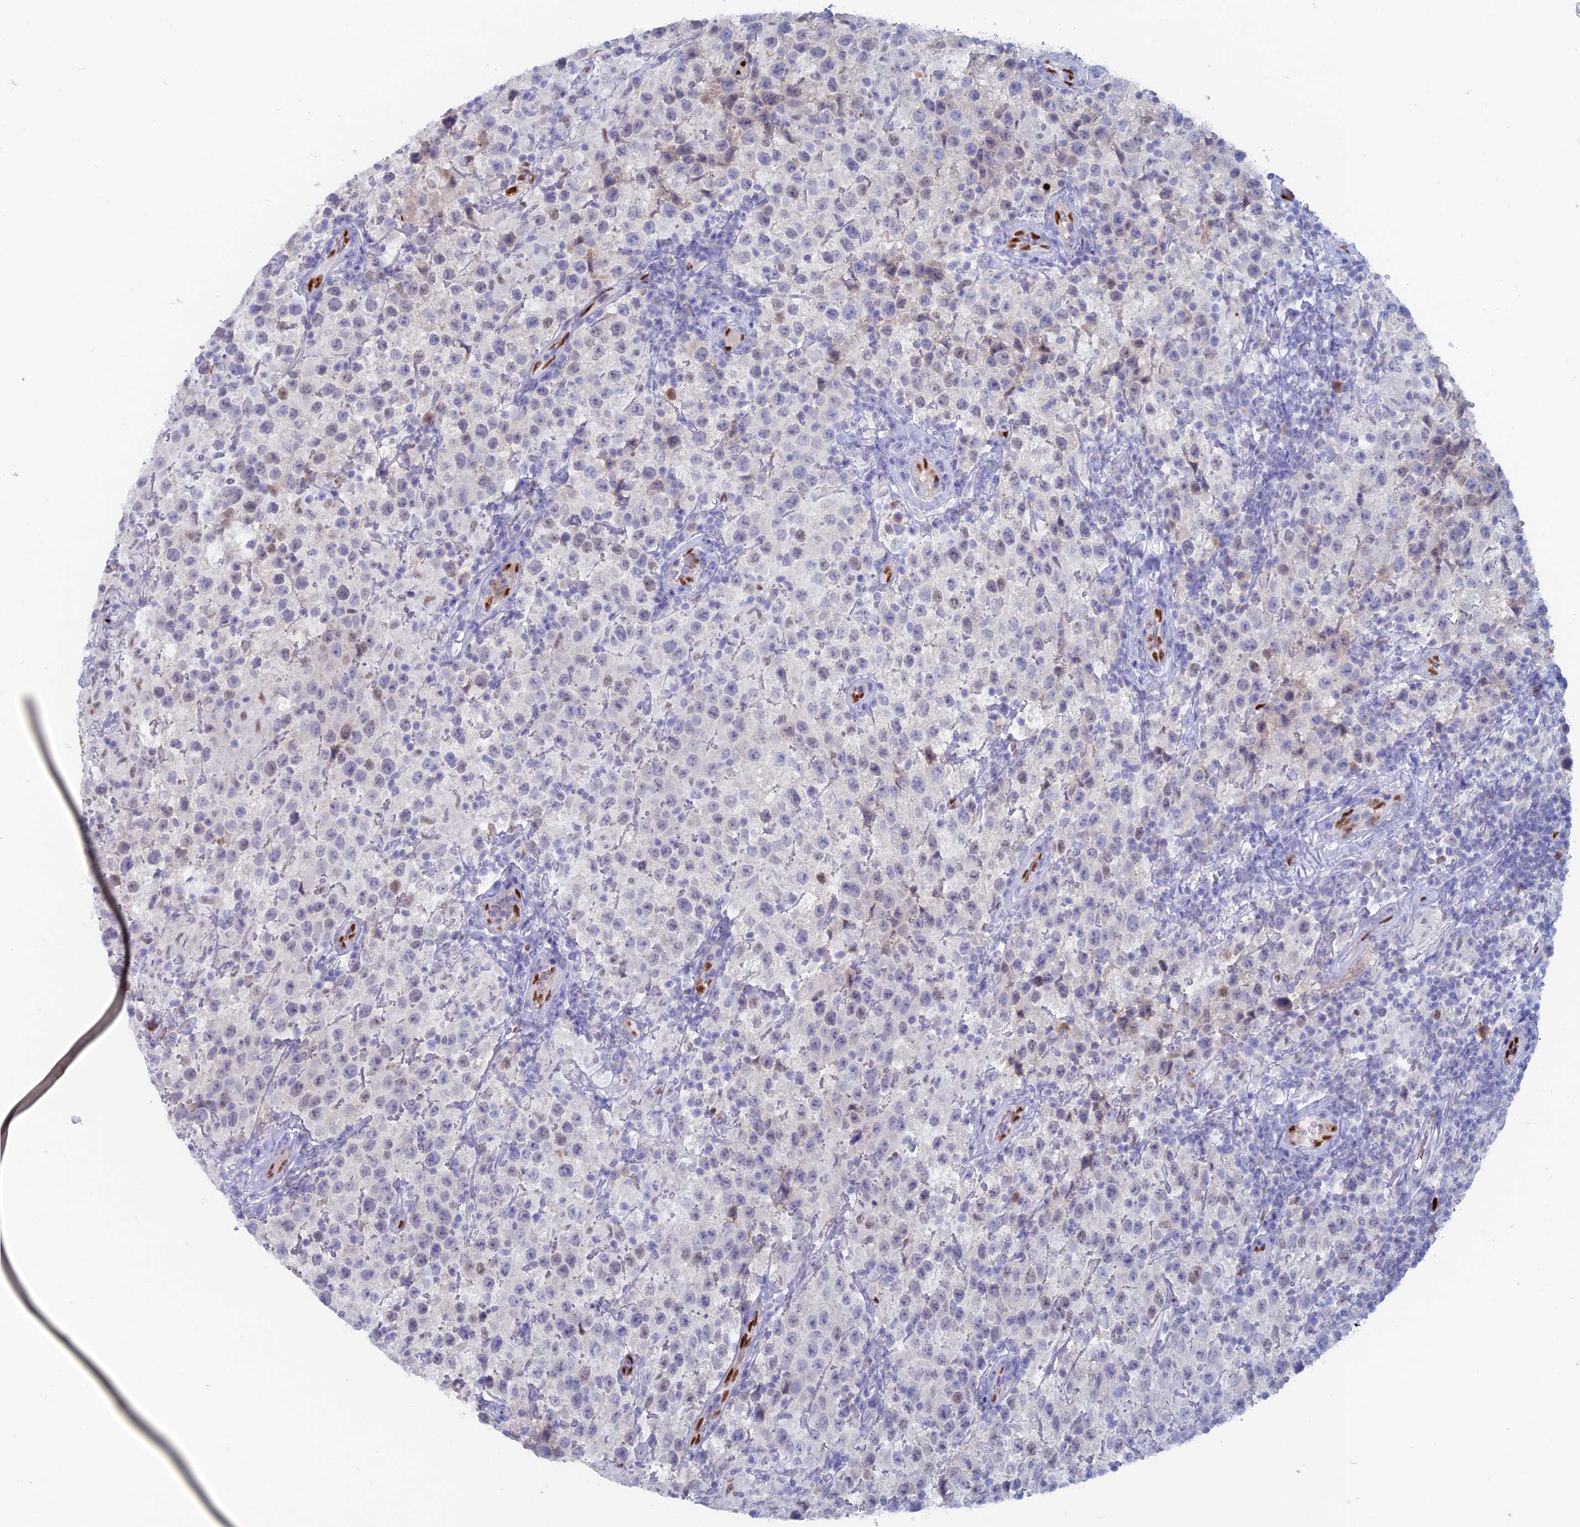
{"staining": {"intensity": "negative", "quantity": "none", "location": "none"}, "tissue": "testis cancer", "cell_type": "Tumor cells", "image_type": "cancer", "snomed": [{"axis": "morphology", "description": "Seminoma, NOS"}, {"axis": "morphology", "description": "Carcinoma, Embryonal, NOS"}, {"axis": "topography", "description": "Testis"}], "caption": "This is an immunohistochemistry (IHC) photomicrograph of human testis cancer. There is no expression in tumor cells.", "gene": "NOL4L", "patient": {"sex": "male", "age": 41}}